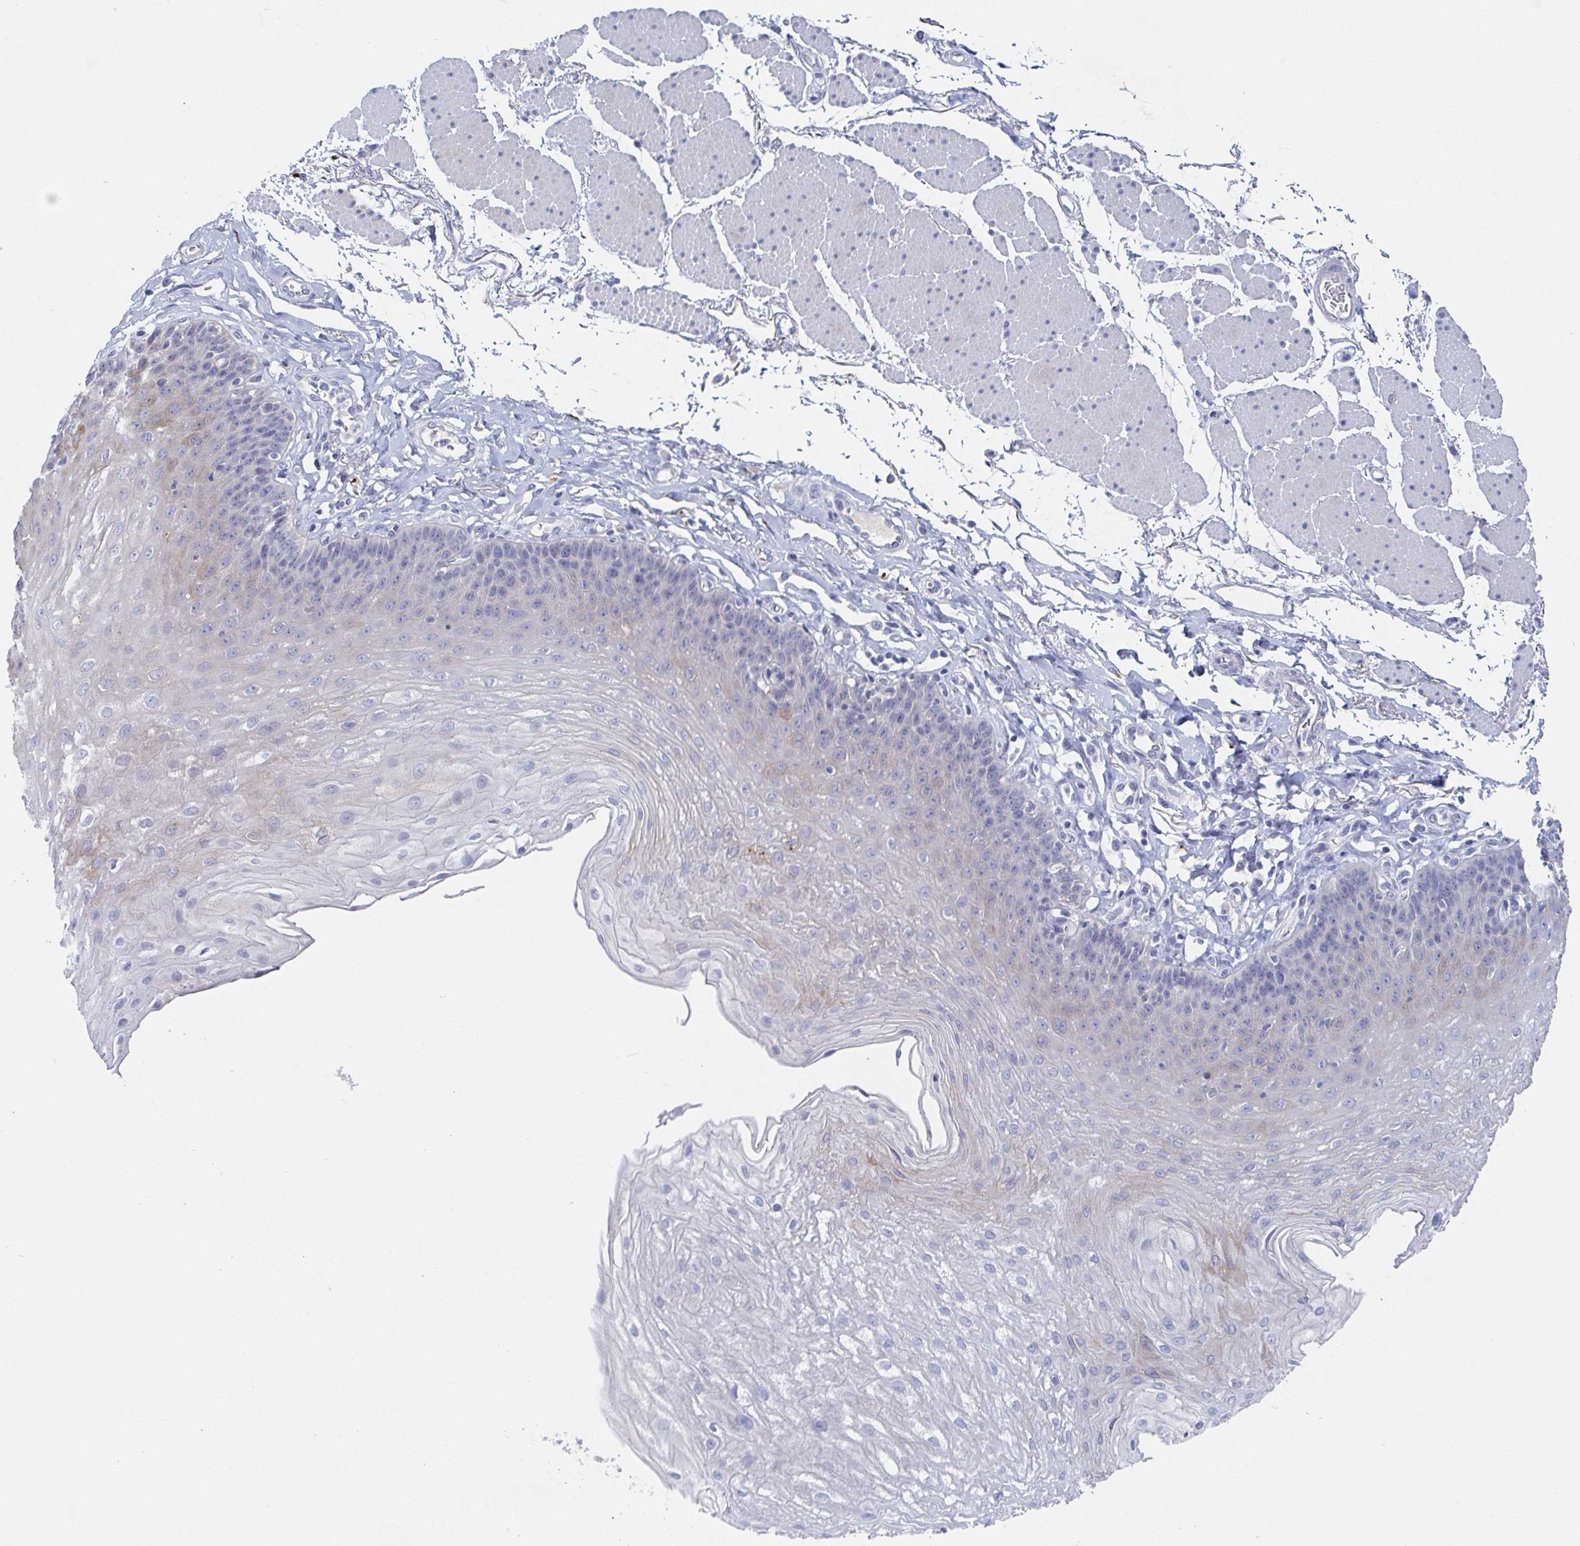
{"staining": {"intensity": "negative", "quantity": "none", "location": "none"}, "tissue": "esophagus", "cell_type": "Squamous epithelial cells", "image_type": "normal", "snomed": [{"axis": "morphology", "description": "Normal tissue, NOS"}, {"axis": "topography", "description": "Esophagus"}], "caption": "Protein analysis of benign esophagus demonstrates no significant staining in squamous epithelial cells. (DAB immunohistochemistry (IHC) visualized using brightfield microscopy, high magnification).", "gene": "ZNF100", "patient": {"sex": "female", "age": 81}}